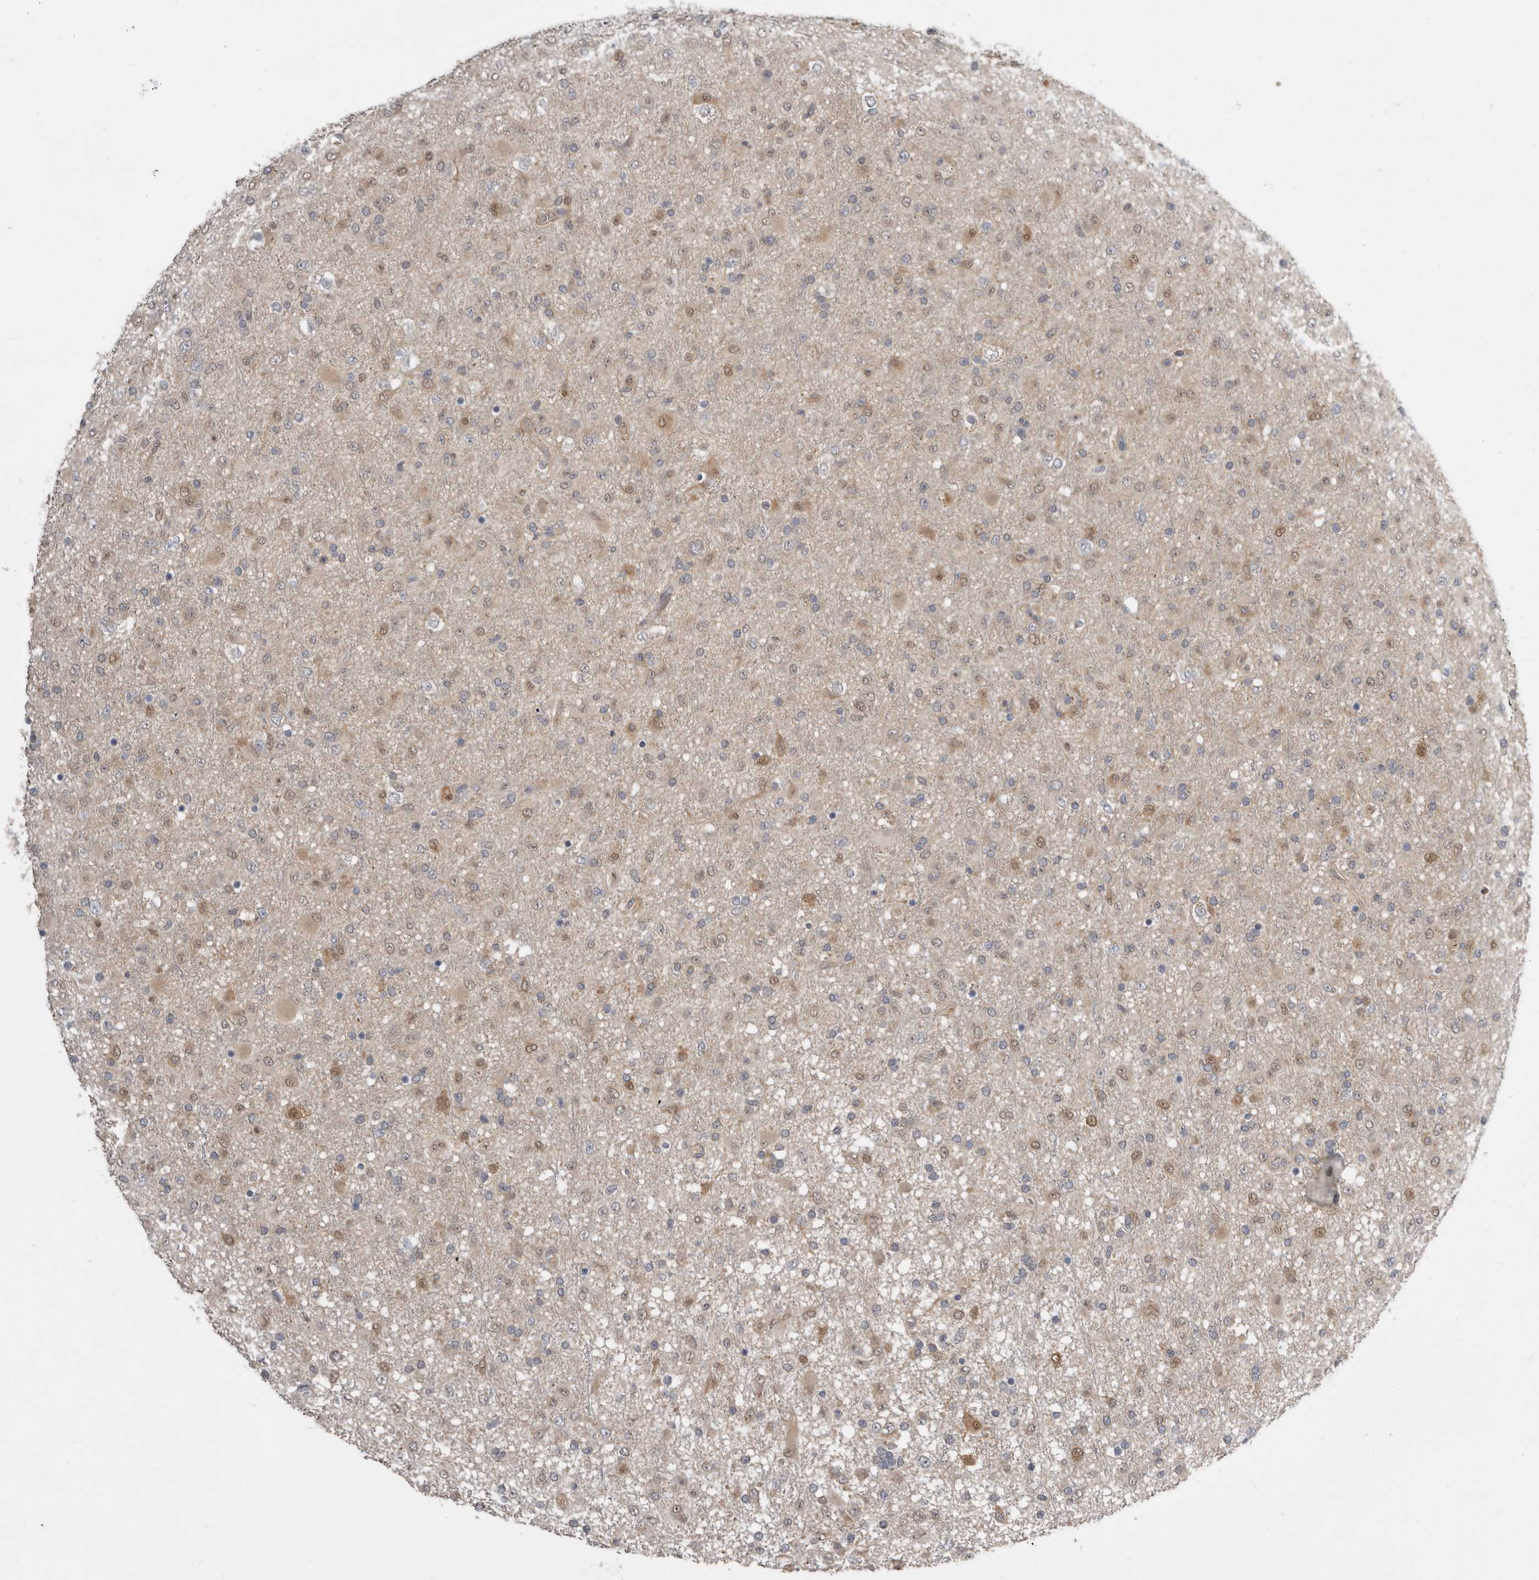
{"staining": {"intensity": "moderate", "quantity": "<25%", "location": "cytoplasmic/membranous,nuclear"}, "tissue": "glioma", "cell_type": "Tumor cells", "image_type": "cancer", "snomed": [{"axis": "morphology", "description": "Glioma, malignant, Low grade"}, {"axis": "topography", "description": "Brain"}], "caption": "Protein staining reveals moderate cytoplasmic/membranous and nuclear expression in approximately <25% of tumor cells in malignant glioma (low-grade). (Stains: DAB in brown, nuclei in blue, Microscopy: brightfield microscopy at high magnification).", "gene": "RBKS", "patient": {"sex": "male", "age": 65}}